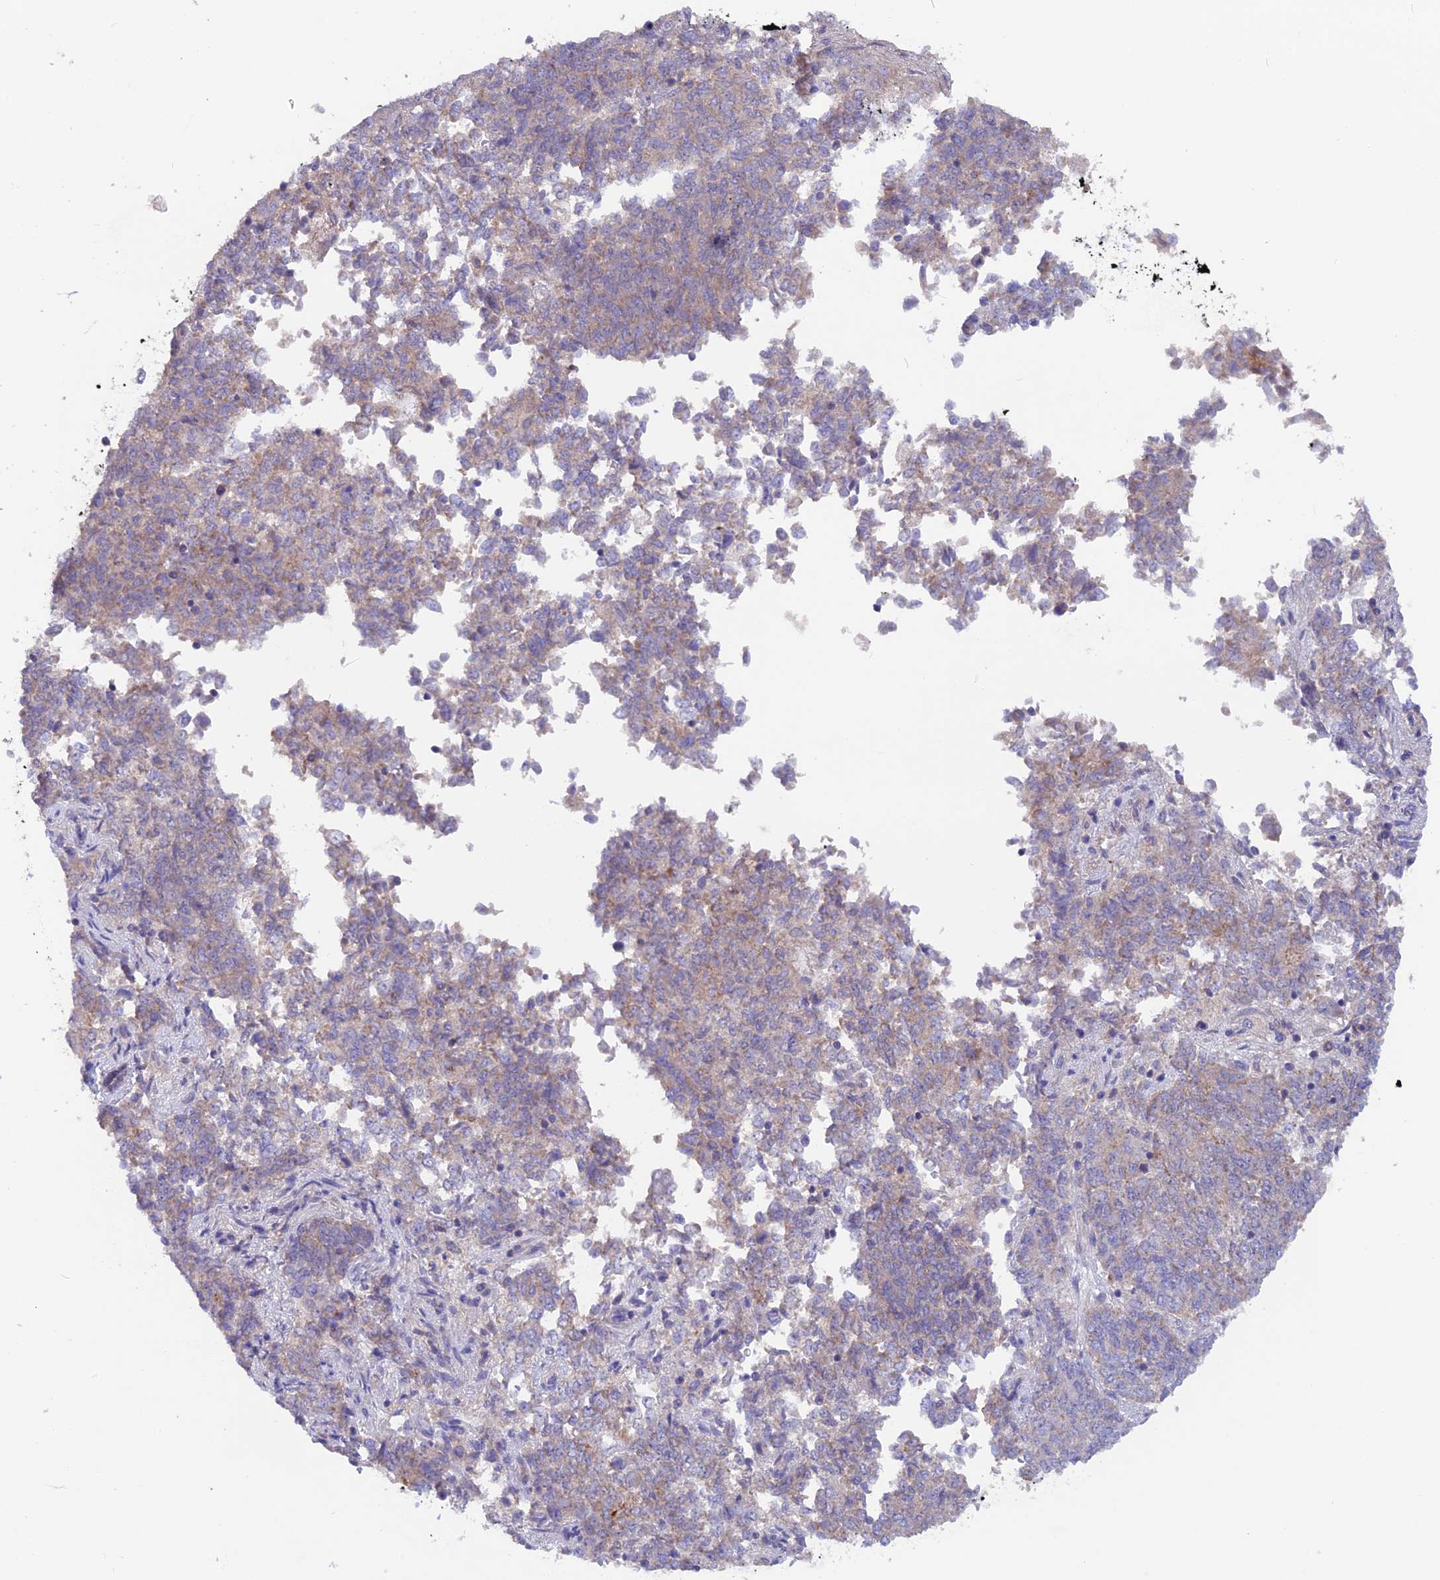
{"staining": {"intensity": "weak", "quantity": "25%-75%", "location": "cytoplasmic/membranous"}, "tissue": "endometrial cancer", "cell_type": "Tumor cells", "image_type": "cancer", "snomed": [{"axis": "morphology", "description": "Adenocarcinoma, NOS"}, {"axis": "topography", "description": "Endometrium"}], "caption": "Endometrial adenocarcinoma stained with IHC shows weak cytoplasmic/membranous positivity in approximately 25%-75% of tumor cells.", "gene": "PZP", "patient": {"sex": "female", "age": 80}}